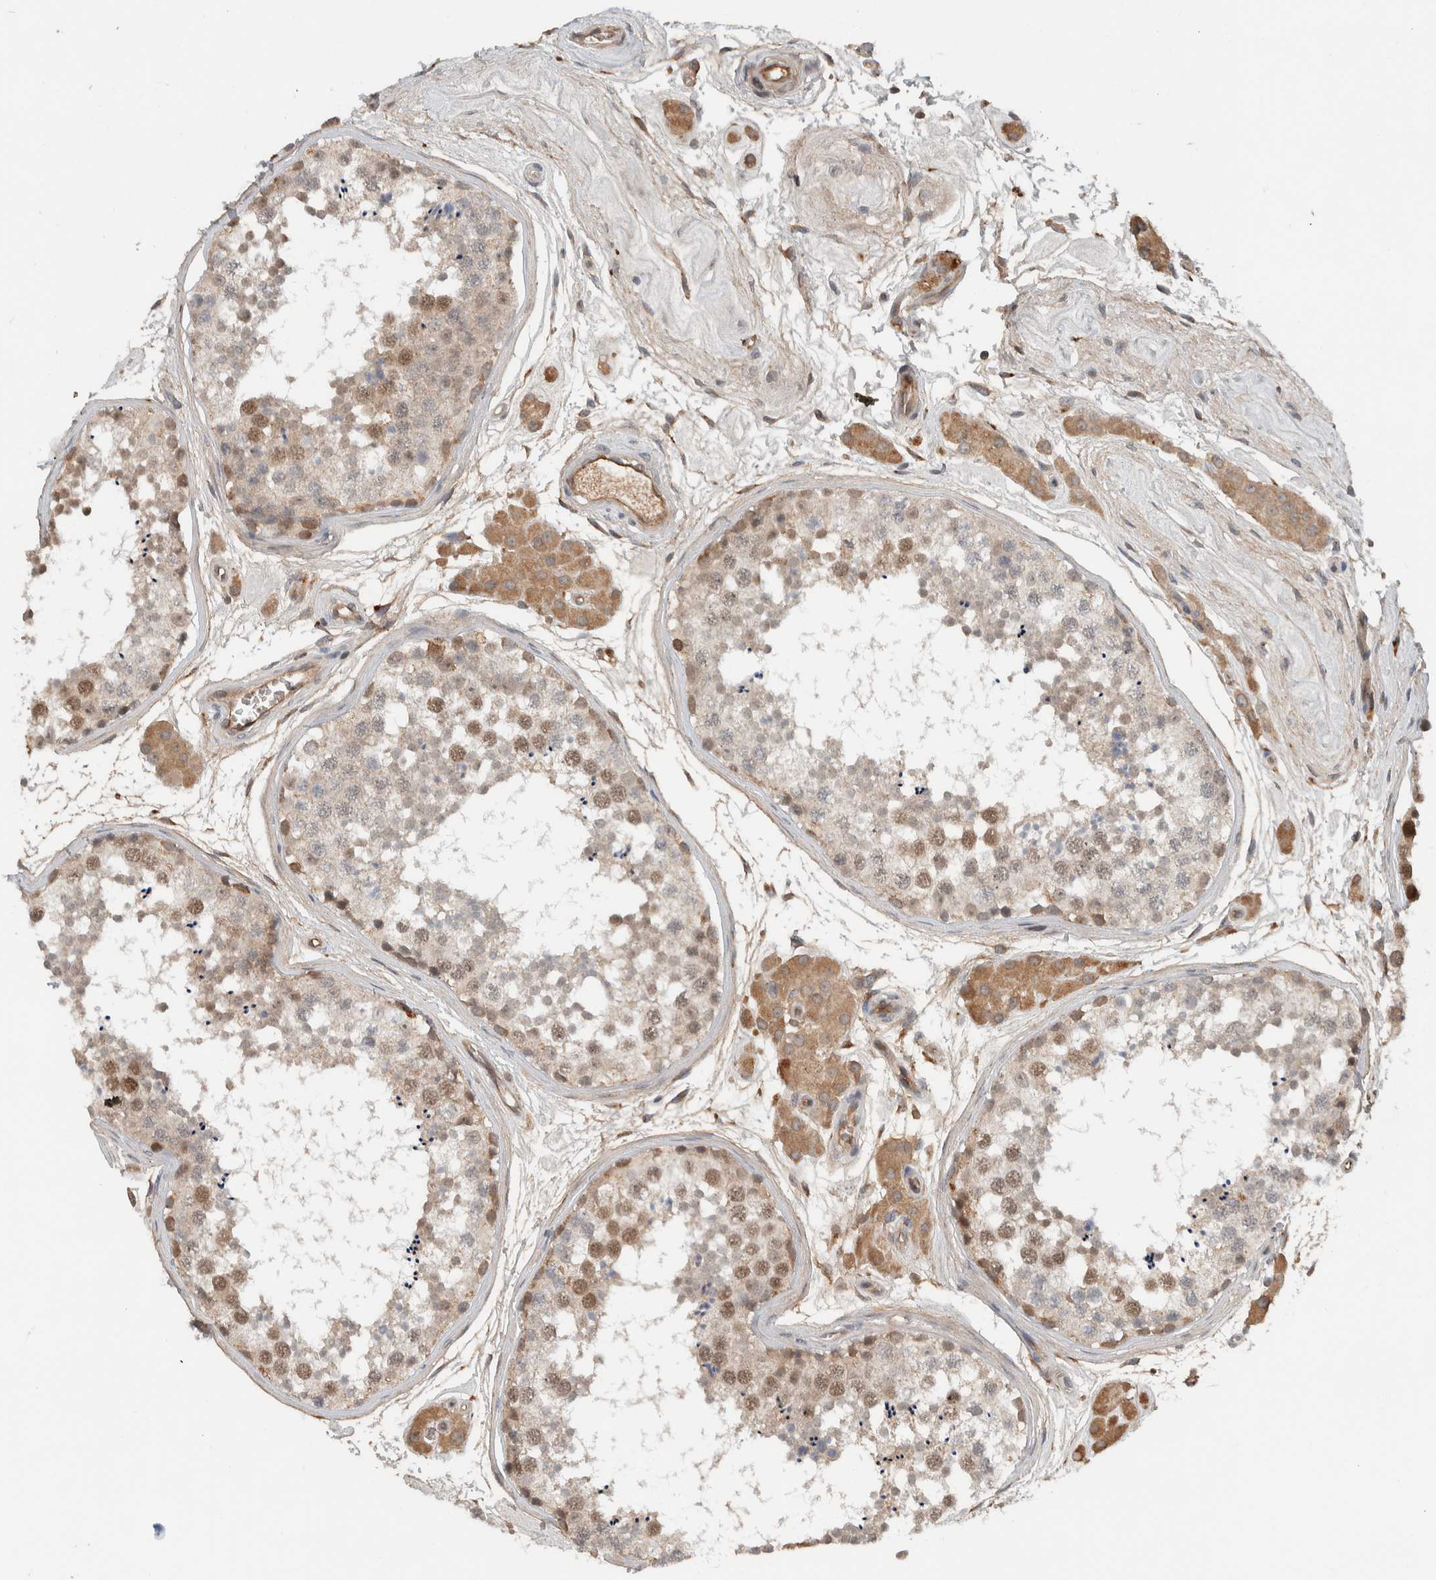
{"staining": {"intensity": "weak", "quantity": ">75%", "location": "cytoplasmic/membranous,nuclear"}, "tissue": "testis", "cell_type": "Cells in seminiferous ducts", "image_type": "normal", "snomed": [{"axis": "morphology", "description": "Normal tissue, NOS"}, {"axis": "topography", "description": "Testis"}], "caption": "Immunohistochemistry (DAB (3,3'-diaminobenzidine)) staining of benign human testis reveals weak cytoplasmic/membranous,nuclear protein staining in about >75% of cells in seminiferous ducts. (DAB IHC, brown staining for protein, blue staining for nuclei).", "gene": "ARMC7", "patient": {"sex": "male", "age": 56}}